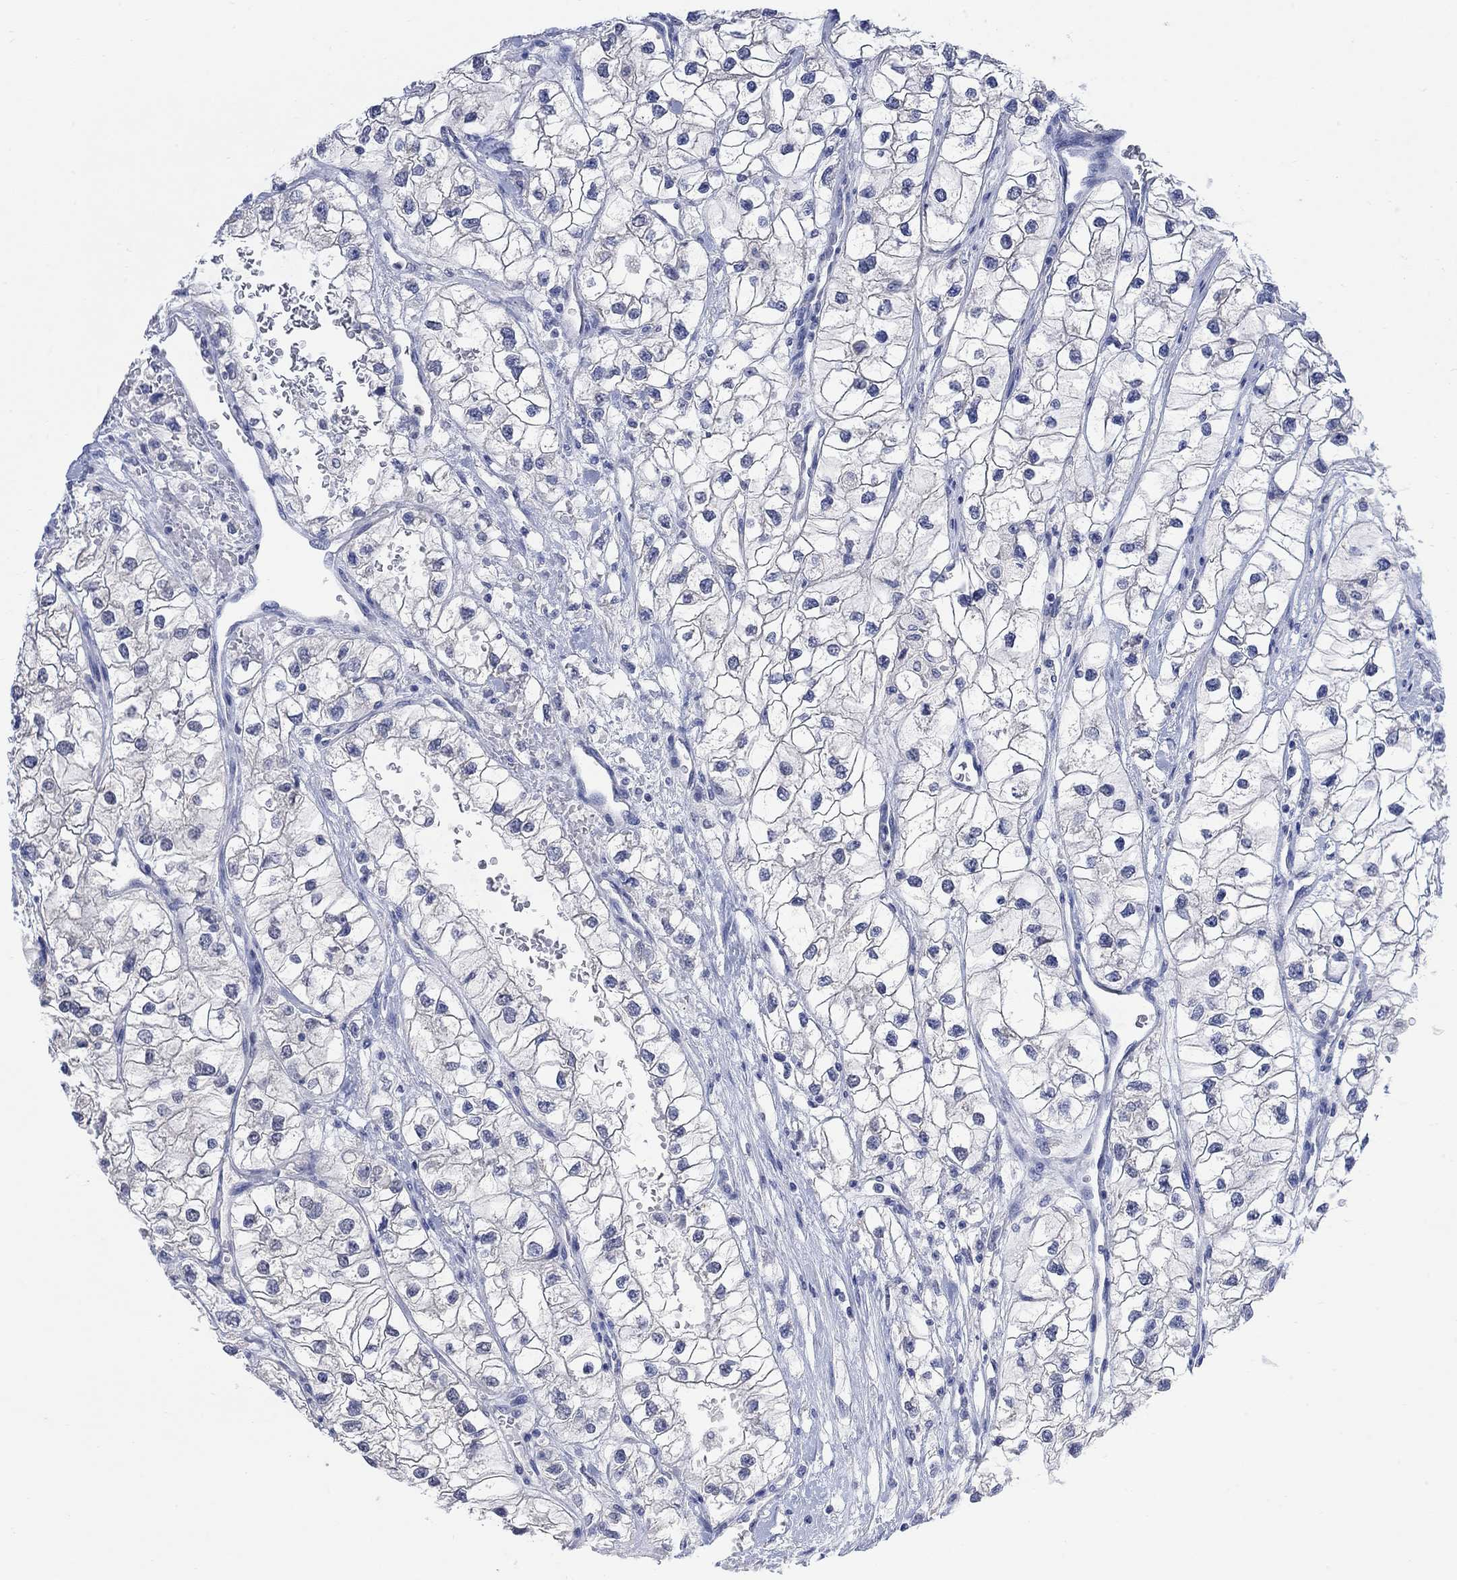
{"staining": {"intensity": "negative", "quantity": "none", "location": "none"}, "tissue": "renal cancer", "cell_type": "Tumor cells", "image_type": "cancer", "snomed": [{"axis": "morphology", "description": "Adenocarcinoma, NOS"}, {"axis": "topography", "description": "Kidney"}], "caption": "This is a micrograph of immunohistochemistry (IHC) staining of renal cancer (adenocarcinoma), which shows no positivity in tumor cells.", "gene": "FBP2", "patient": {"sex": "male", "age": 59}}